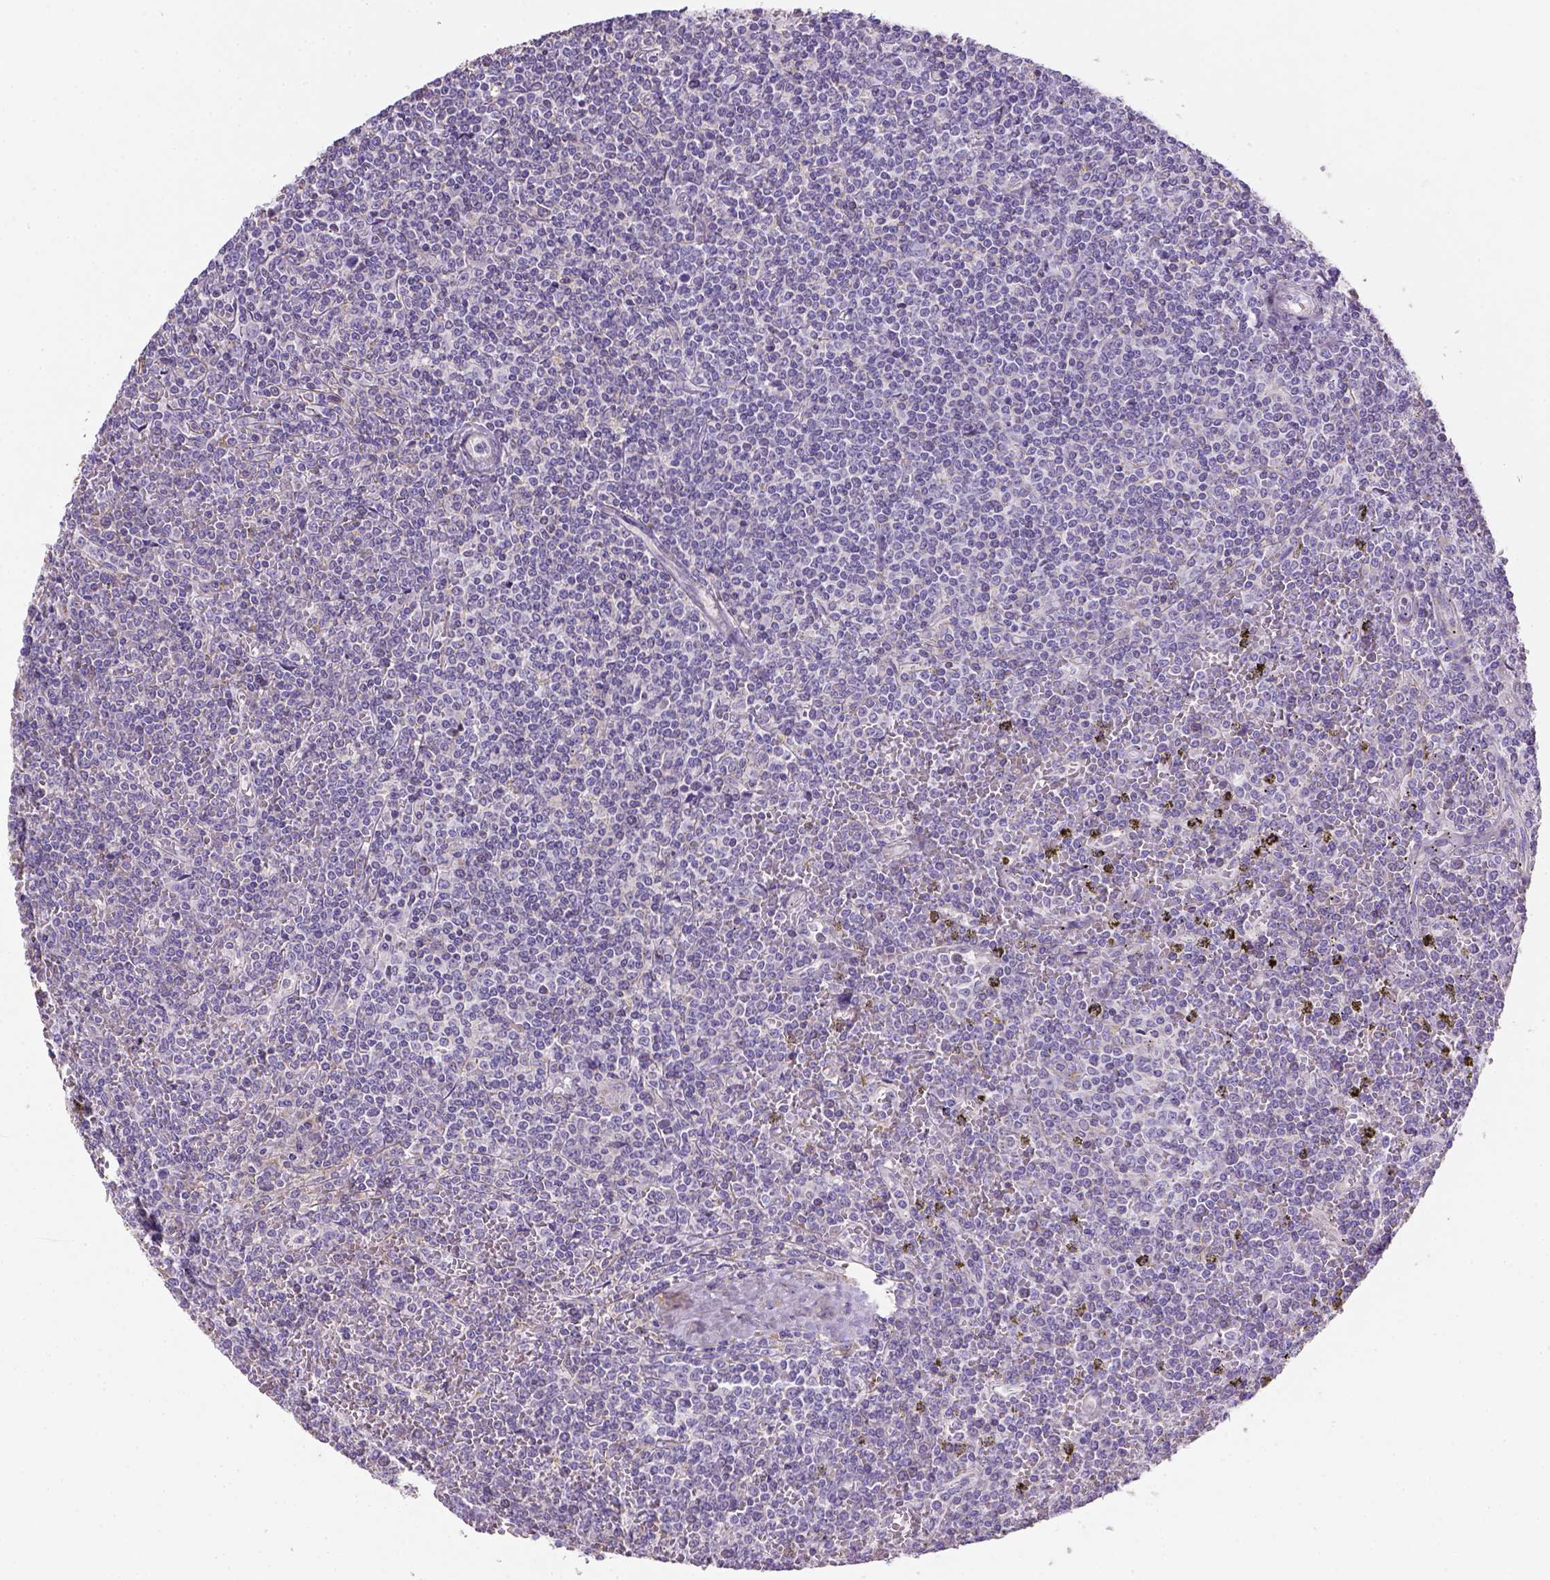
{"staining": {"intensity": "negative", "quantity": "none", "location": "none"}, "tissue": "lymphoma", "cell_type": "Tumor cells", "image_type": "cancer", "snomed": [{"axis": "morphology", "description": "Malignant lymphoma, non-Hodgkin's type, Low grade"}, {"axis": "topography", "description": "Spleen"}], "caption": "An IHC image of low-grade malignant lymphoma, non-Hodgkin's type is shown. There is no staining in tumor cells of low-grade malignant lymphoma, non-Hodgkin's type.", "gene": "HTRA1", "patient": {"sex": "female", "age": 19}}